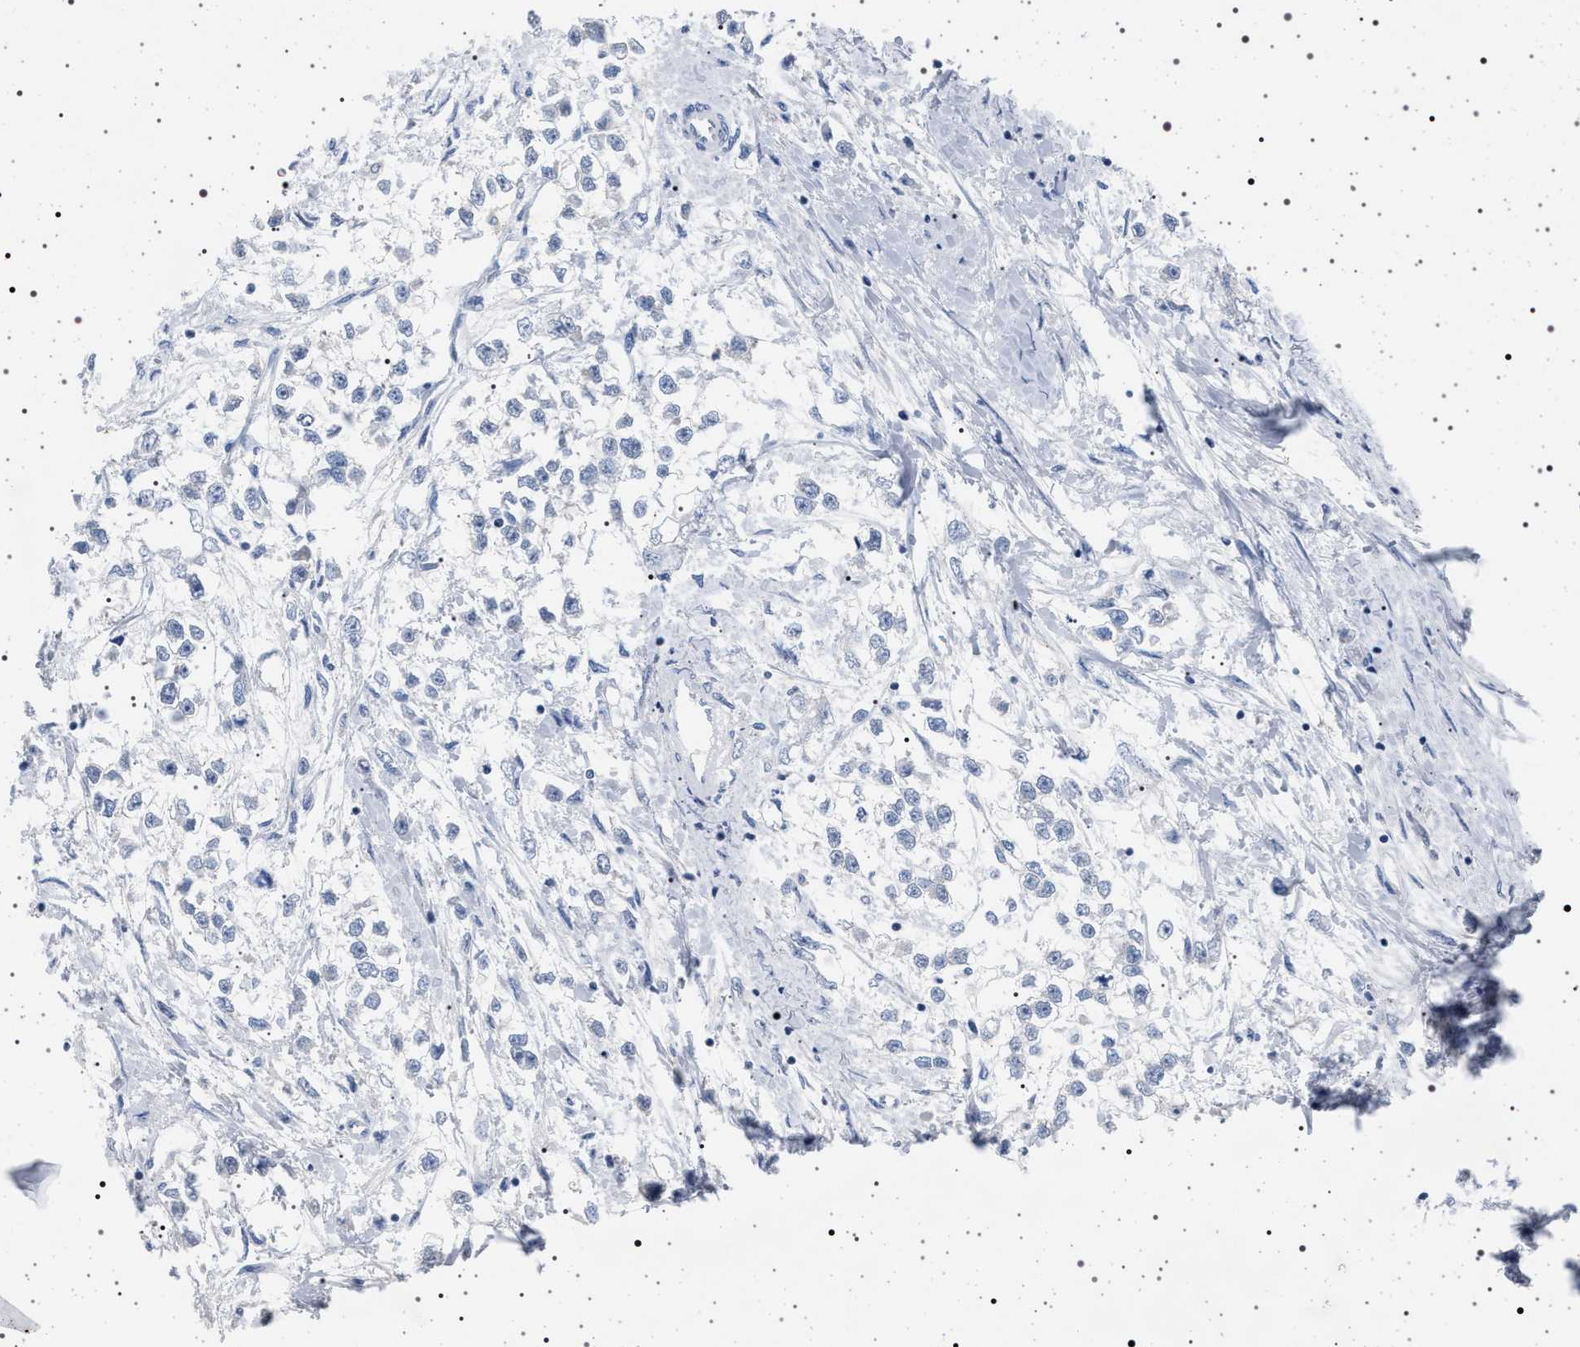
{"staining": {"intensity": "negative", "quantity": "none", "location": "none"}, "tissue": "testis cancer", "cell_type": "Tumor cells", "image_type": "cancer", "snomed": [{"axis": "morphology", "description": "Seminoma, NOS"}, {"axis": "morphology", "description": "Carcinoma, Embryonal, NOS"}, {"axis": "topography", "description": "Testis"}], "caption": "Immunohistochemistry photomicrograph of neoplastic tissue: human testis embryonal carcinoma stained with DAB exhibits no significant protein staining in tumor cells. Brightfield microscopy of immunohistochemistry (IHC) stained with DAB (brown) and hematoxylin (blue), captured at high magnification.", "gene": "NAT9", "patient": {"sex": "male", "age": 51}}